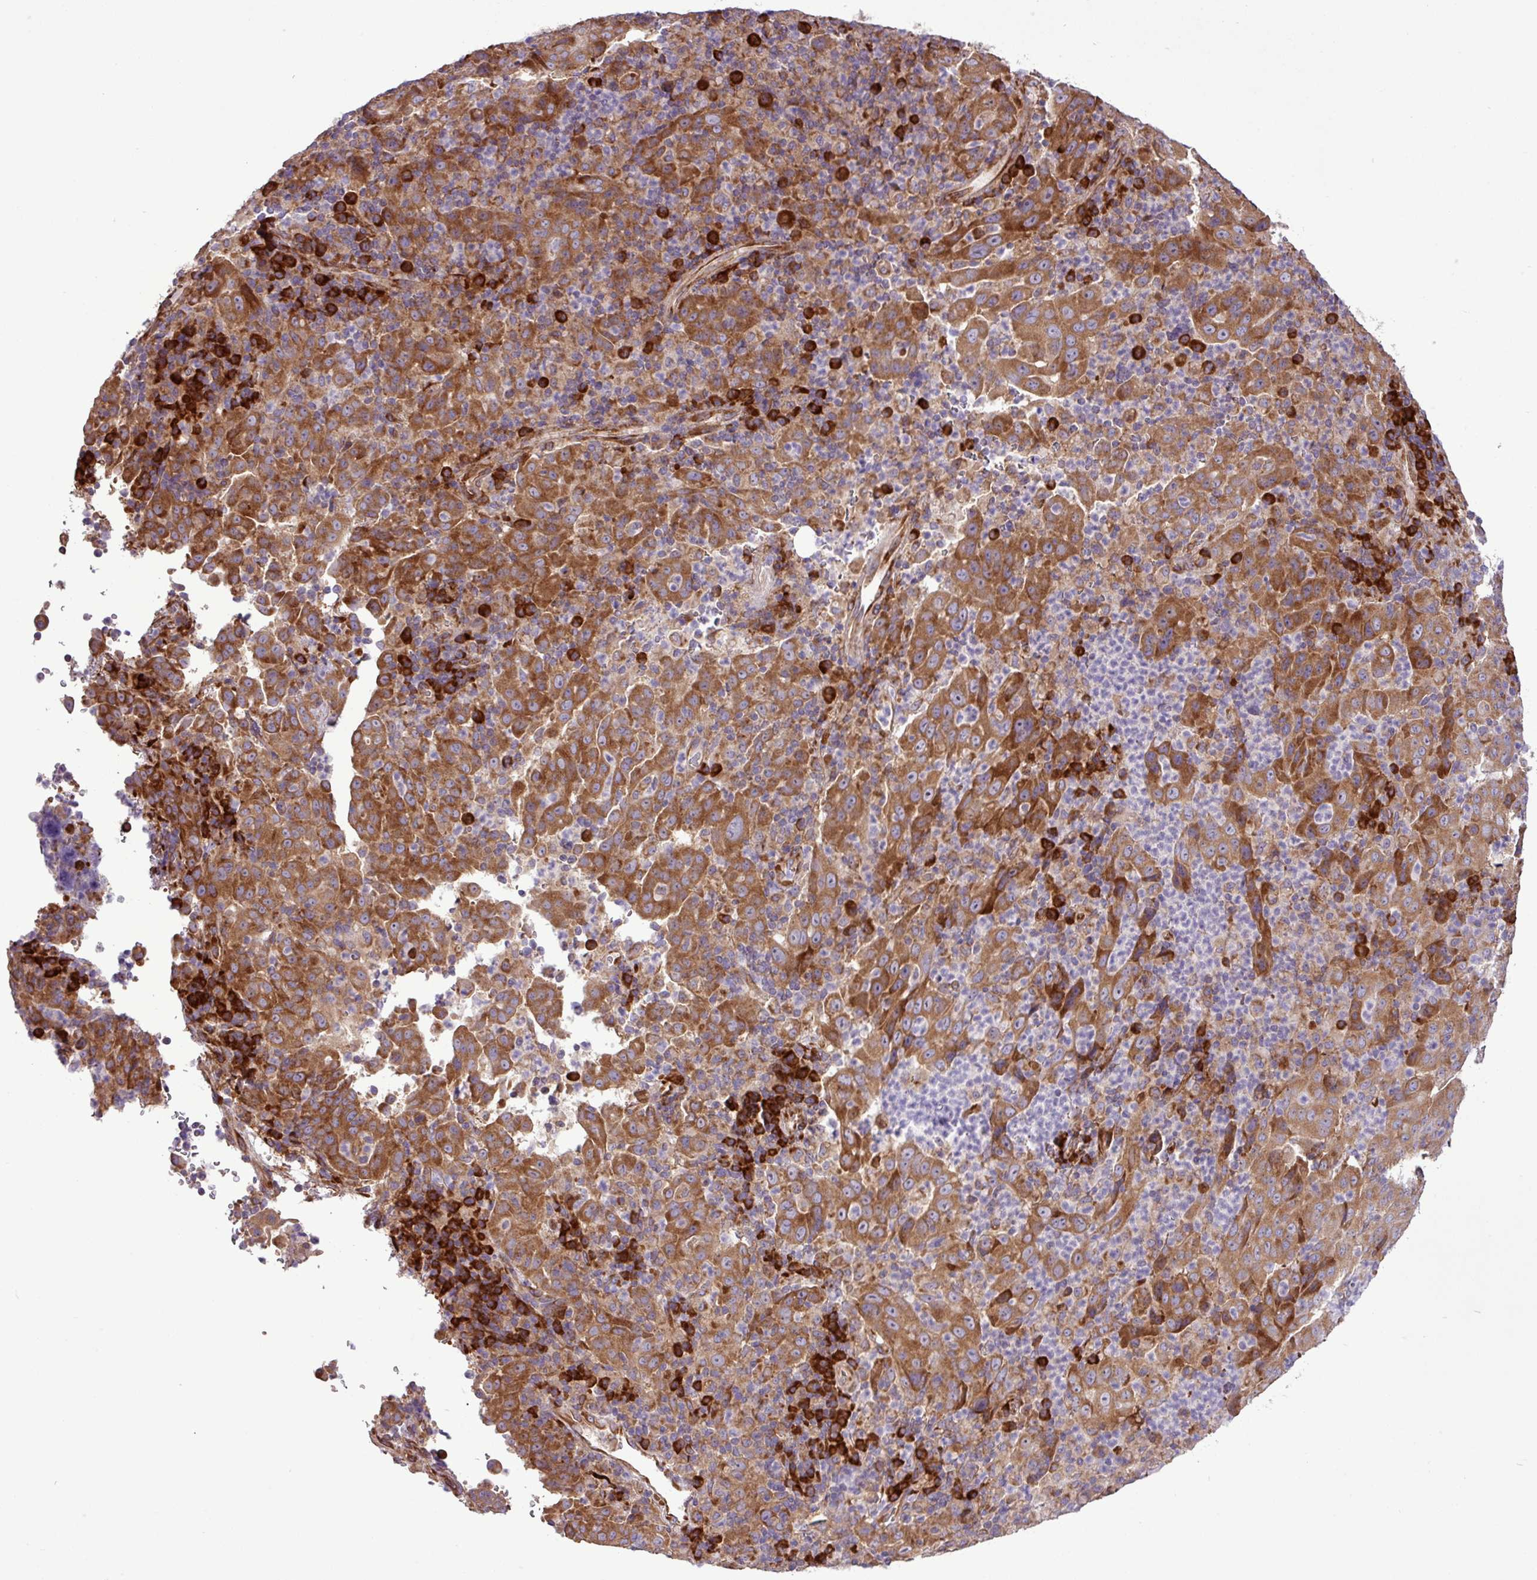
{"staining": {"intensity": "moderate", "quantity": ">75%", "location": "cytoplasmic/membranous"}, "tissue": "pancreatic cancer", "cell_type": "Tumor cells", "image_type": "cancer", "snomed": [{"axis": "morphology", "description": "Adenocarcinoma, NOS"}, {"axis": "topography", "description": "Pancreas"}], "caption": "A medium amount of moderate cytoplasmic/membranous expression is identified in about >75% of tumor cells in pancreatic cancer tissue.", "gene": "RPL13", "patient": {"sex": "male", "age": 63}}